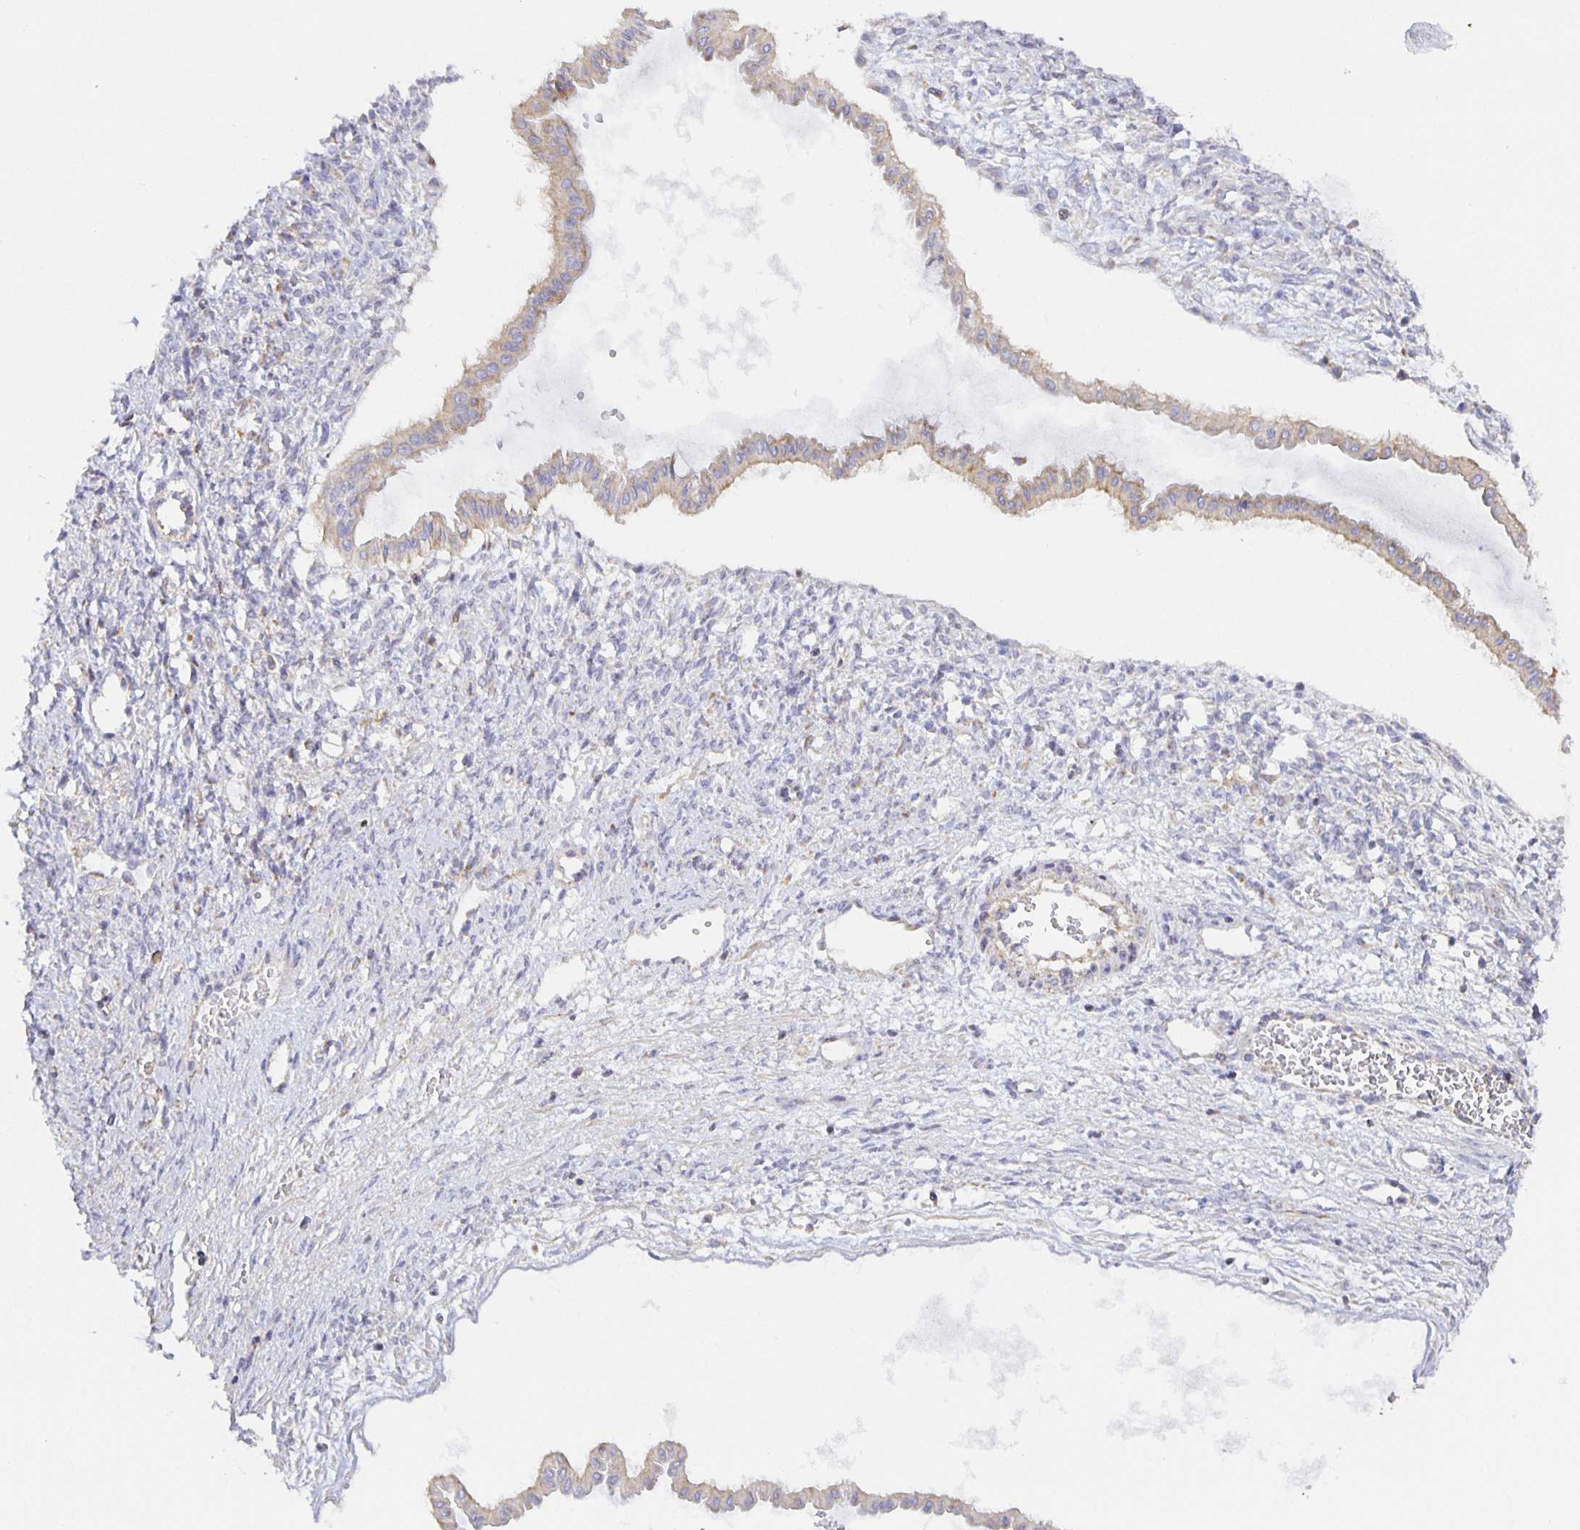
{"staining": {"intensity": "weak", "quantity": "<25%", "location": "cytoplasmic/membranous"}, "tissue": "ovarian cancer", "cell_type": "Tumor cells", "image_type": "cancer", "snomed": [{"axis": "morphology", "description": "Cystadenocarcinoma, mucinous, NOS"}, {"axis": "topography", "description": "Ovary"}], "caption": "Mucinous cystadenocarcinoma (ovarian) stained for a protein using IHC demonstrates no expression tumor cells.", "gene": "FLRT3", "patient": {"sex": "female", "age": 73}}